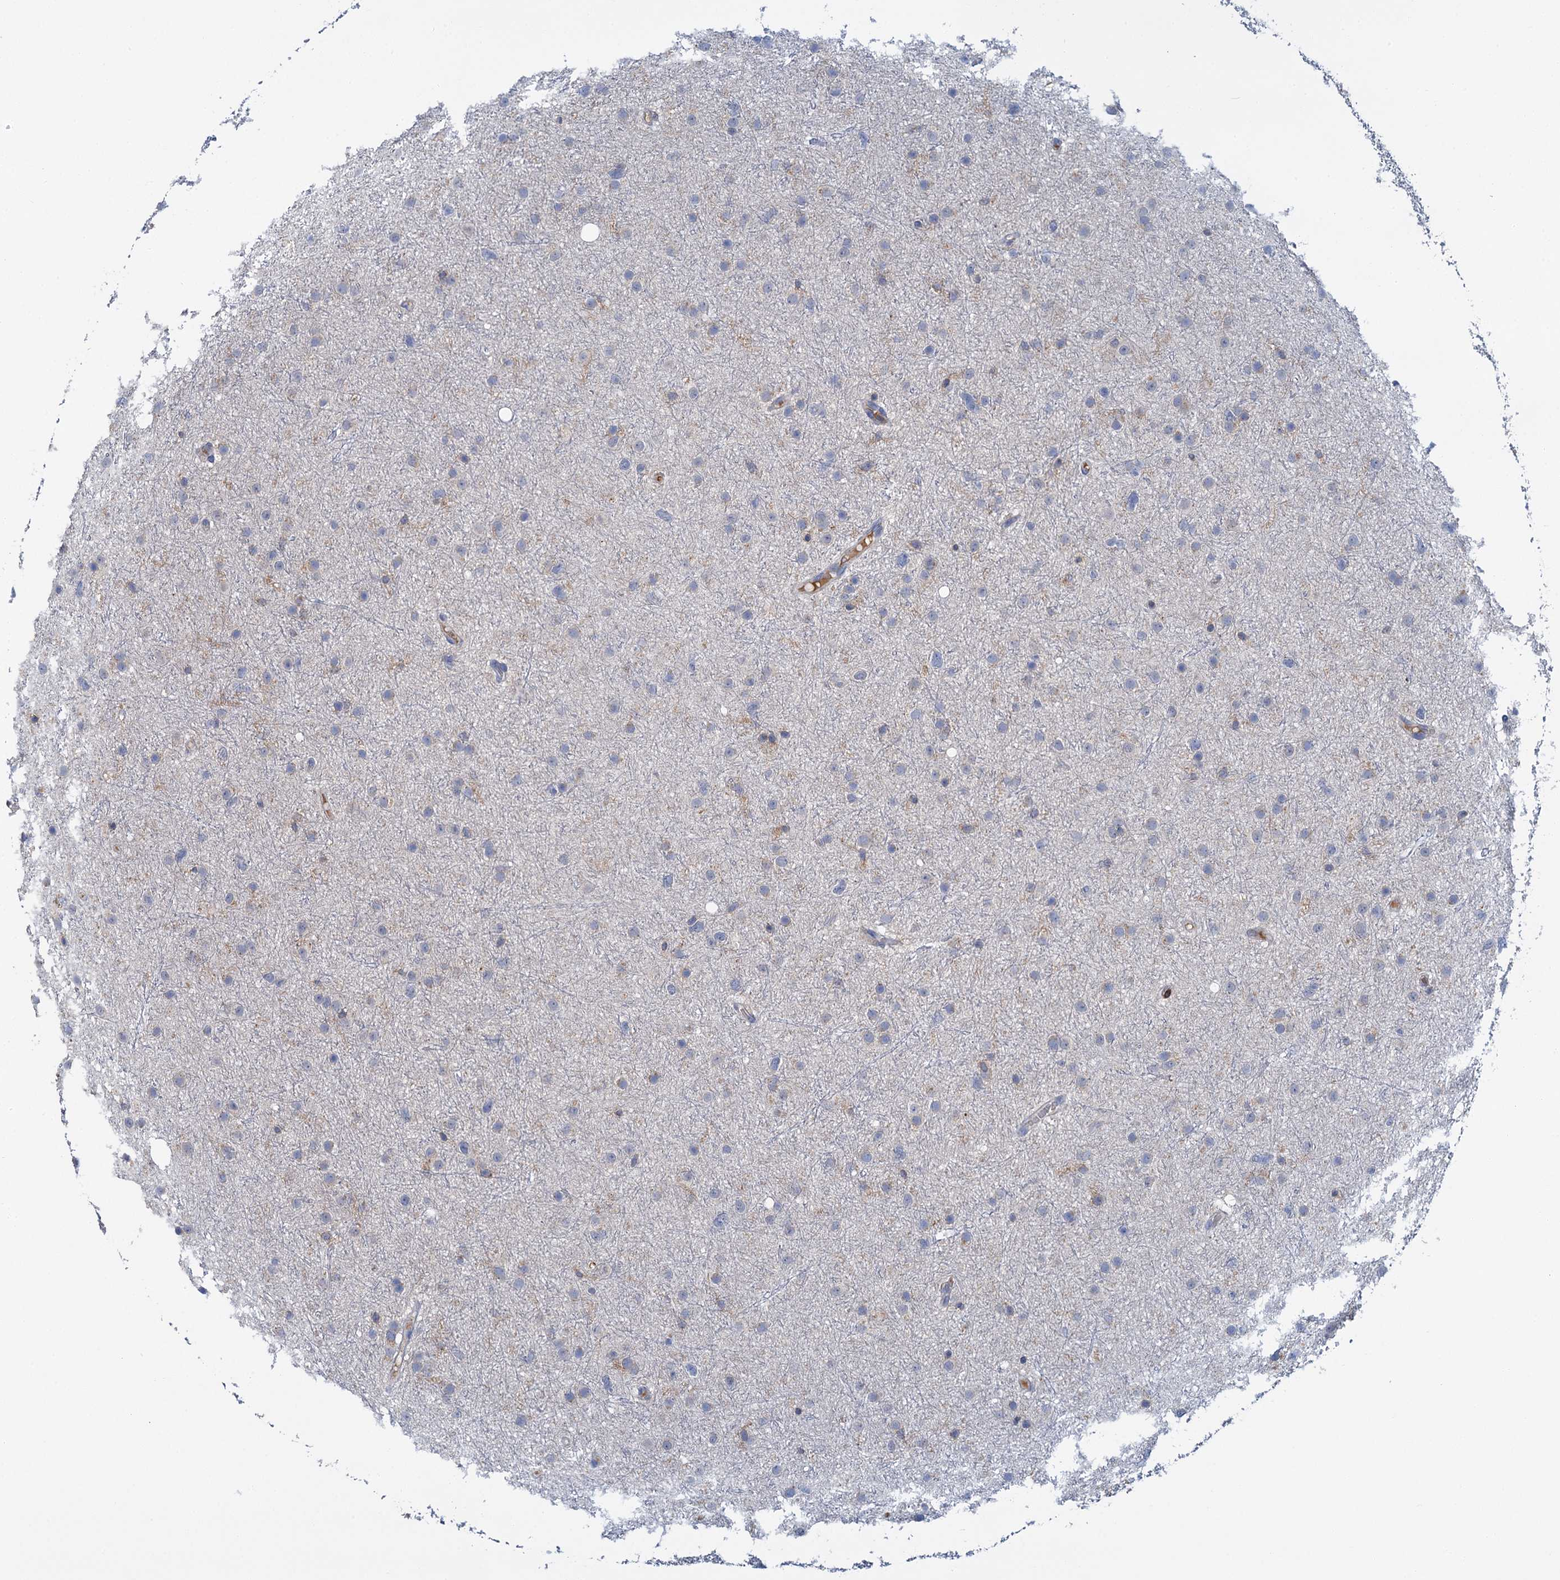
{"staining": {"intensity": "negative", "quantity": "none", "location": "none"}, "tissue": "glioma", "cell_type": "Tumor cells", "image_type": "cancer", "snomed": [{"axis": "morphology", "description": "Glioma, malignant, Low grade"}, {"axis": "topography", "description": "Cerebral cortex"}], "caption": "Immunohistochemical staining of malignant glioma (low-grade) displays no significant expression in tumor cells. Nuclei are stained in blue.", "gene": "FGFR2", "patient": {"sex": "female", "age": 39}}